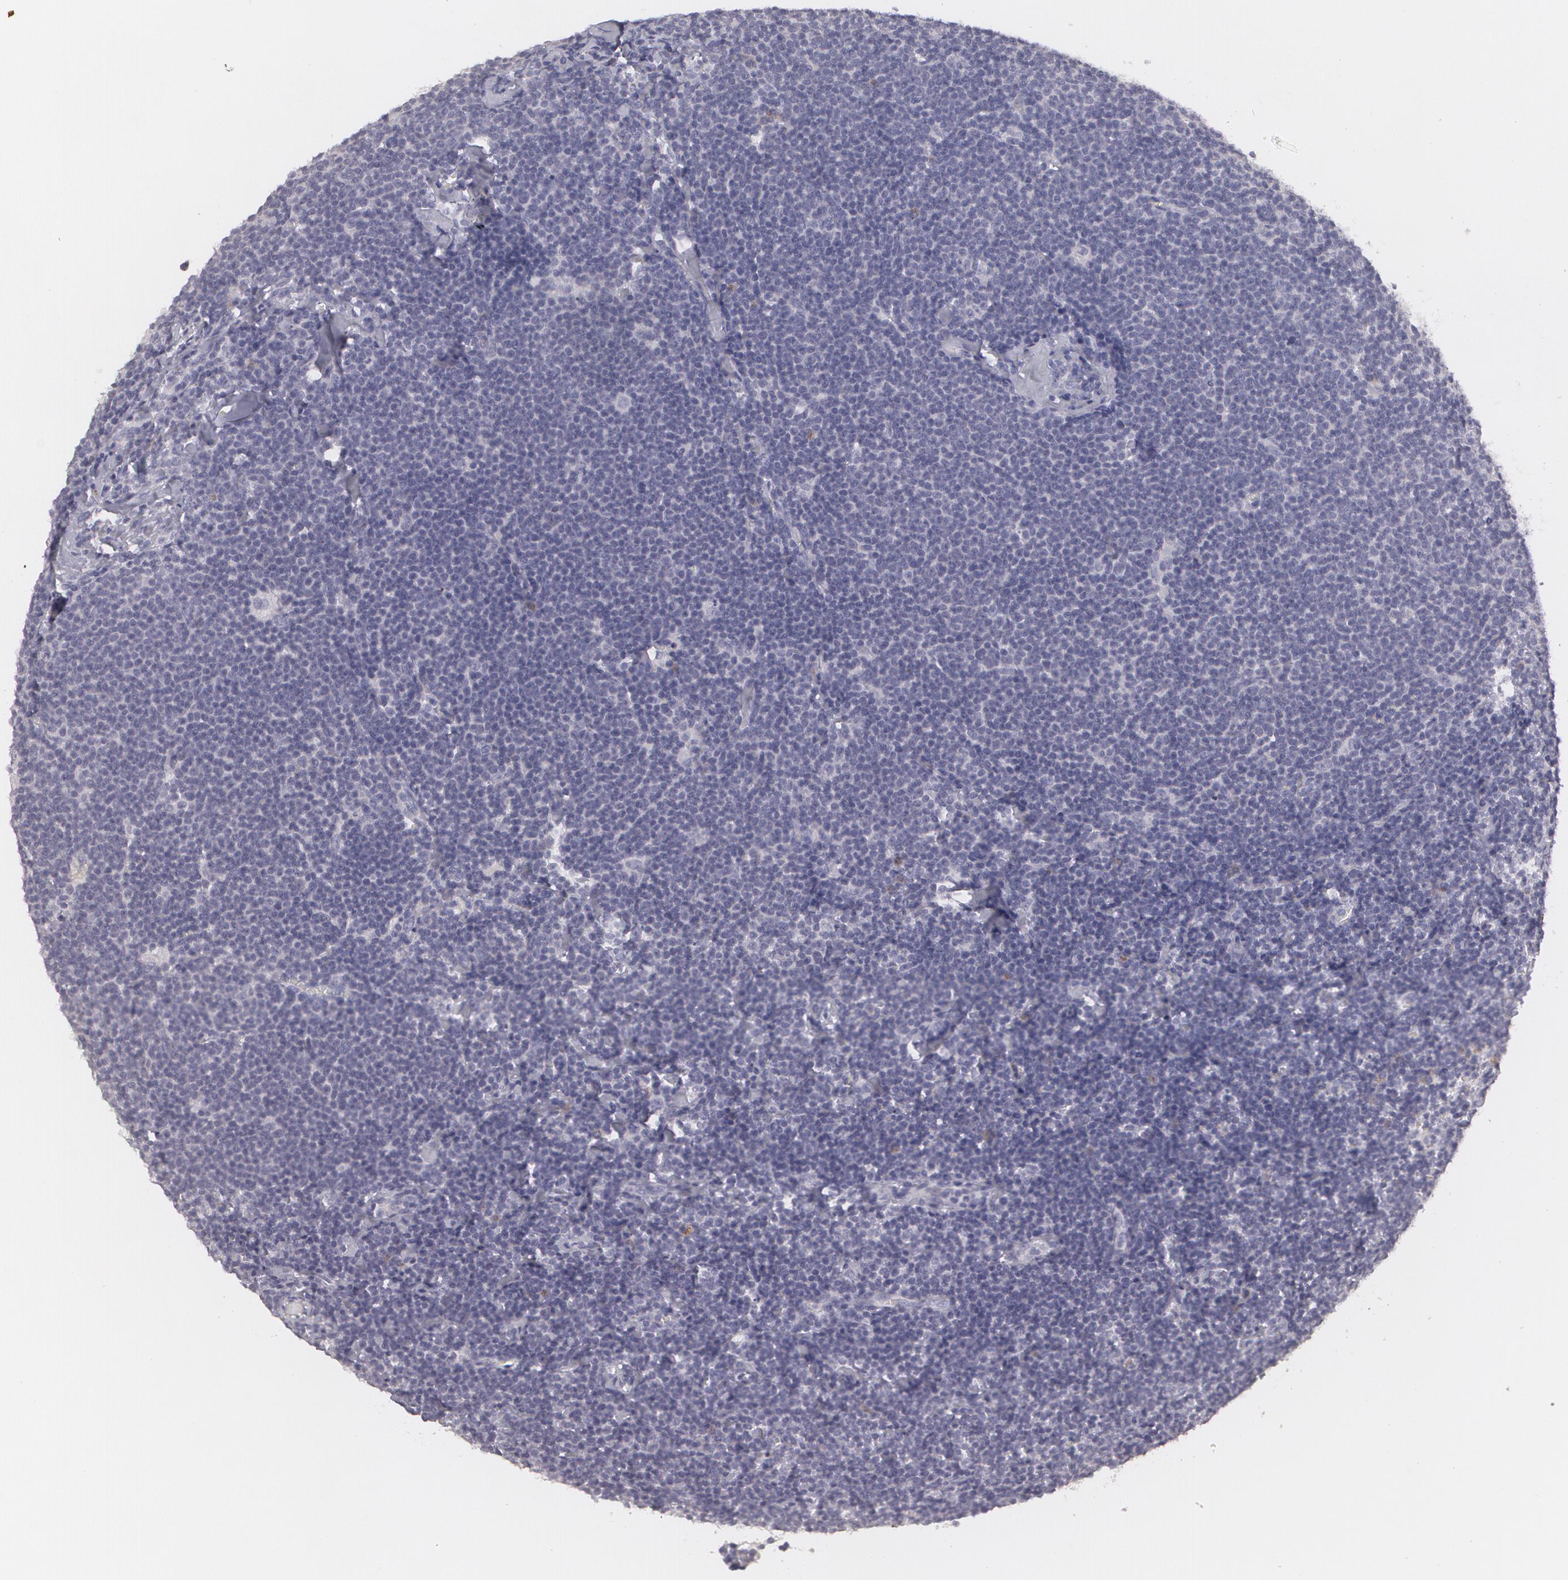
{"staining": {"intensity": "negative", "quantity": "none", "location": "none"}, "tissue": "lymphoma", "cell_type": "Tumor cells", "image_type": "cancer", "snomed": [{"axis": "morphology", "description": "Malignant lymphoma, non-Hodgkin's type, Low grade"}, {"axis": "topography", "description": "Lymph node"}], "caption": "Protein analysis of malignant lymphoma, non-Hodgkin's type (low-grade) reveals no significant staining in tumor cells.", "gene": "MBNL3", "patient": {"sex": "male", "age": 65}}